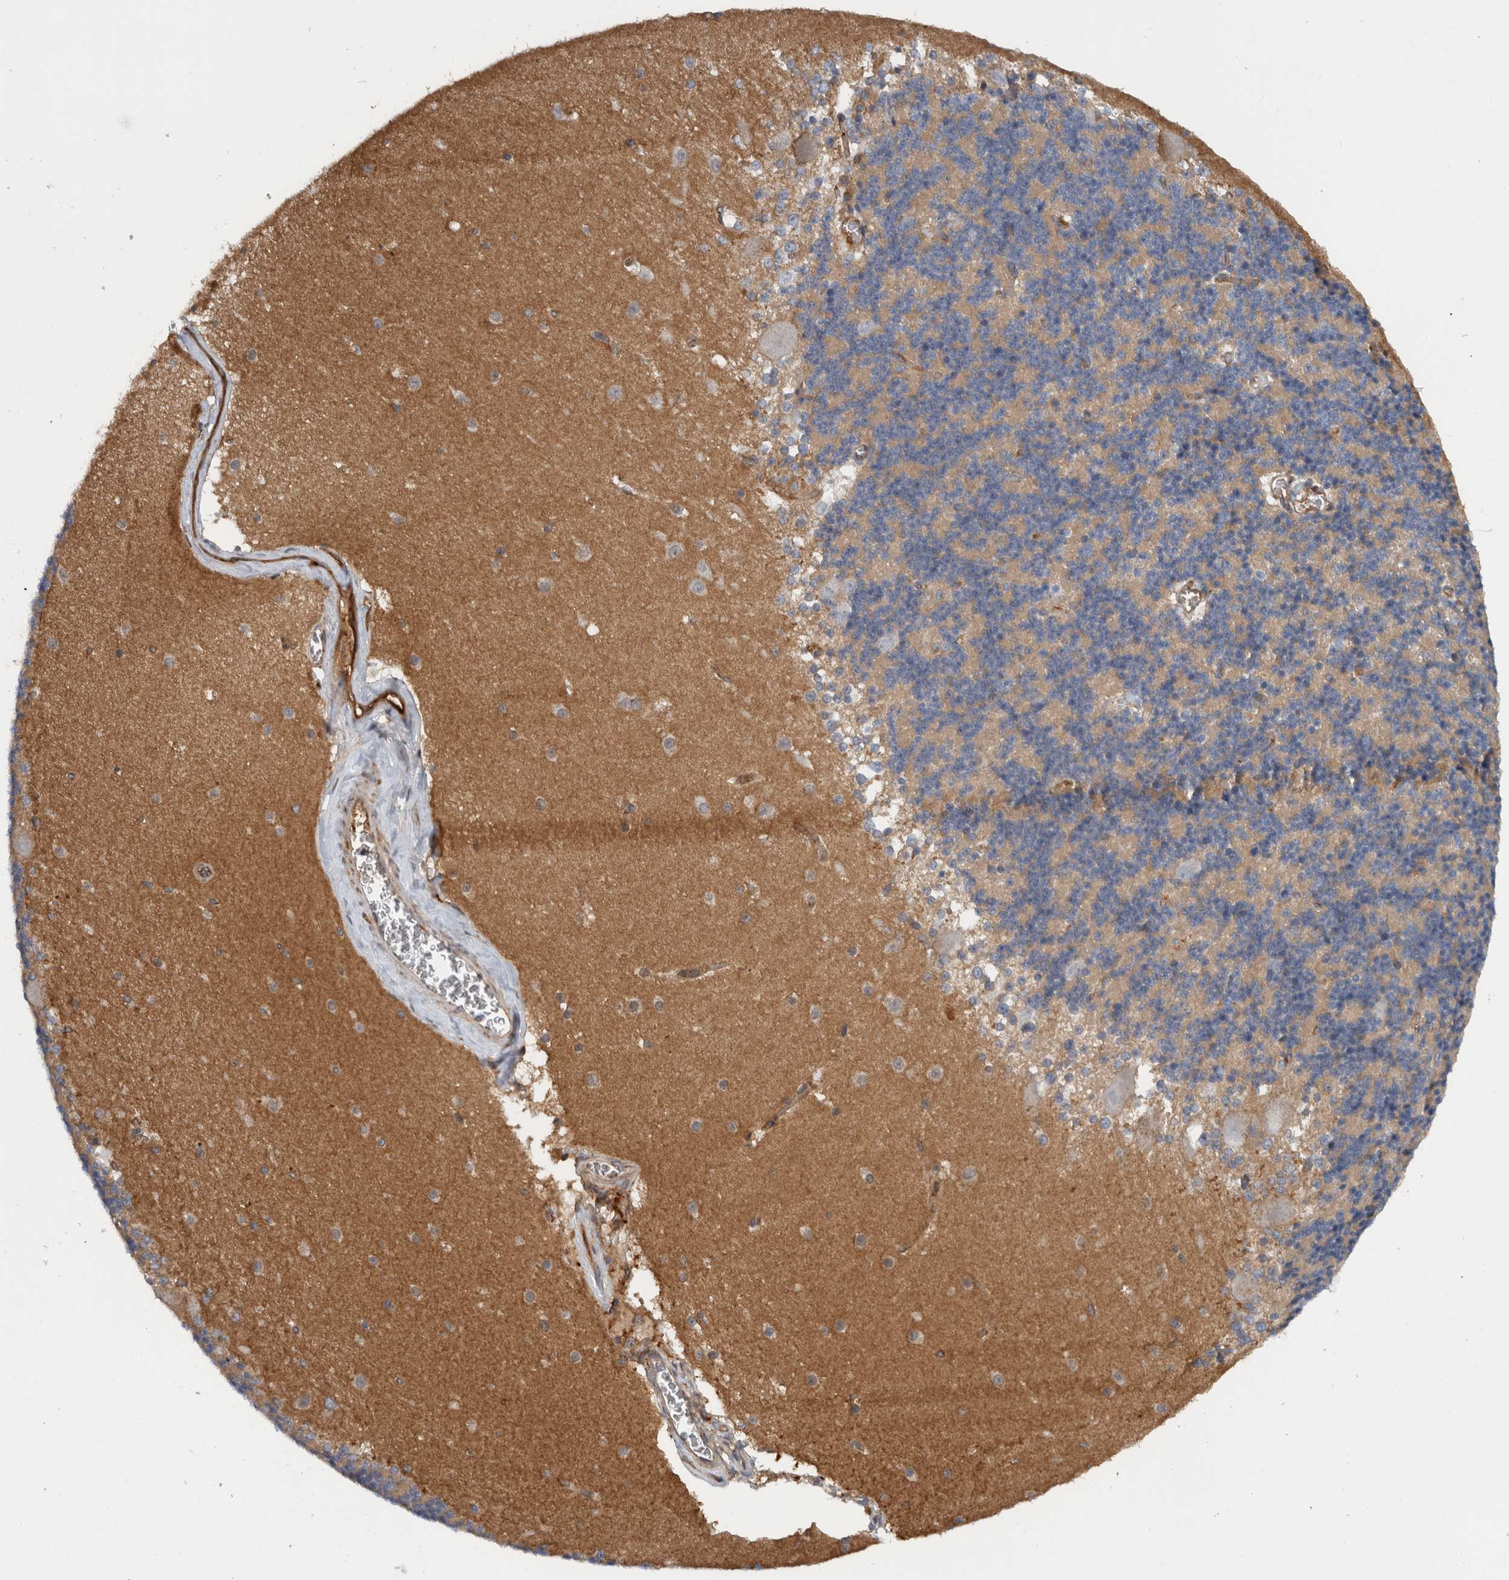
{"staining": {"intensity": "weak", "quantity": ">75%", "location": "cytoplasmic/membranous"}, "tissue": "cerebellum", "cell_type": "Cells in granular layer", "image_type": "normal", "snomed": [{"axis": "morphology", "description": "Normal tissue, NOS"}, {"axis": "topography", "description": "Cerebellum"}], "caption": "Human cerebellum stained for a protein (brown) reveals weak cytoplasmic/membranous positive staining in approximately >75% of cells in granular layer.", "gene": "CD59", "patient": {"sex": "female", "age": 19}}